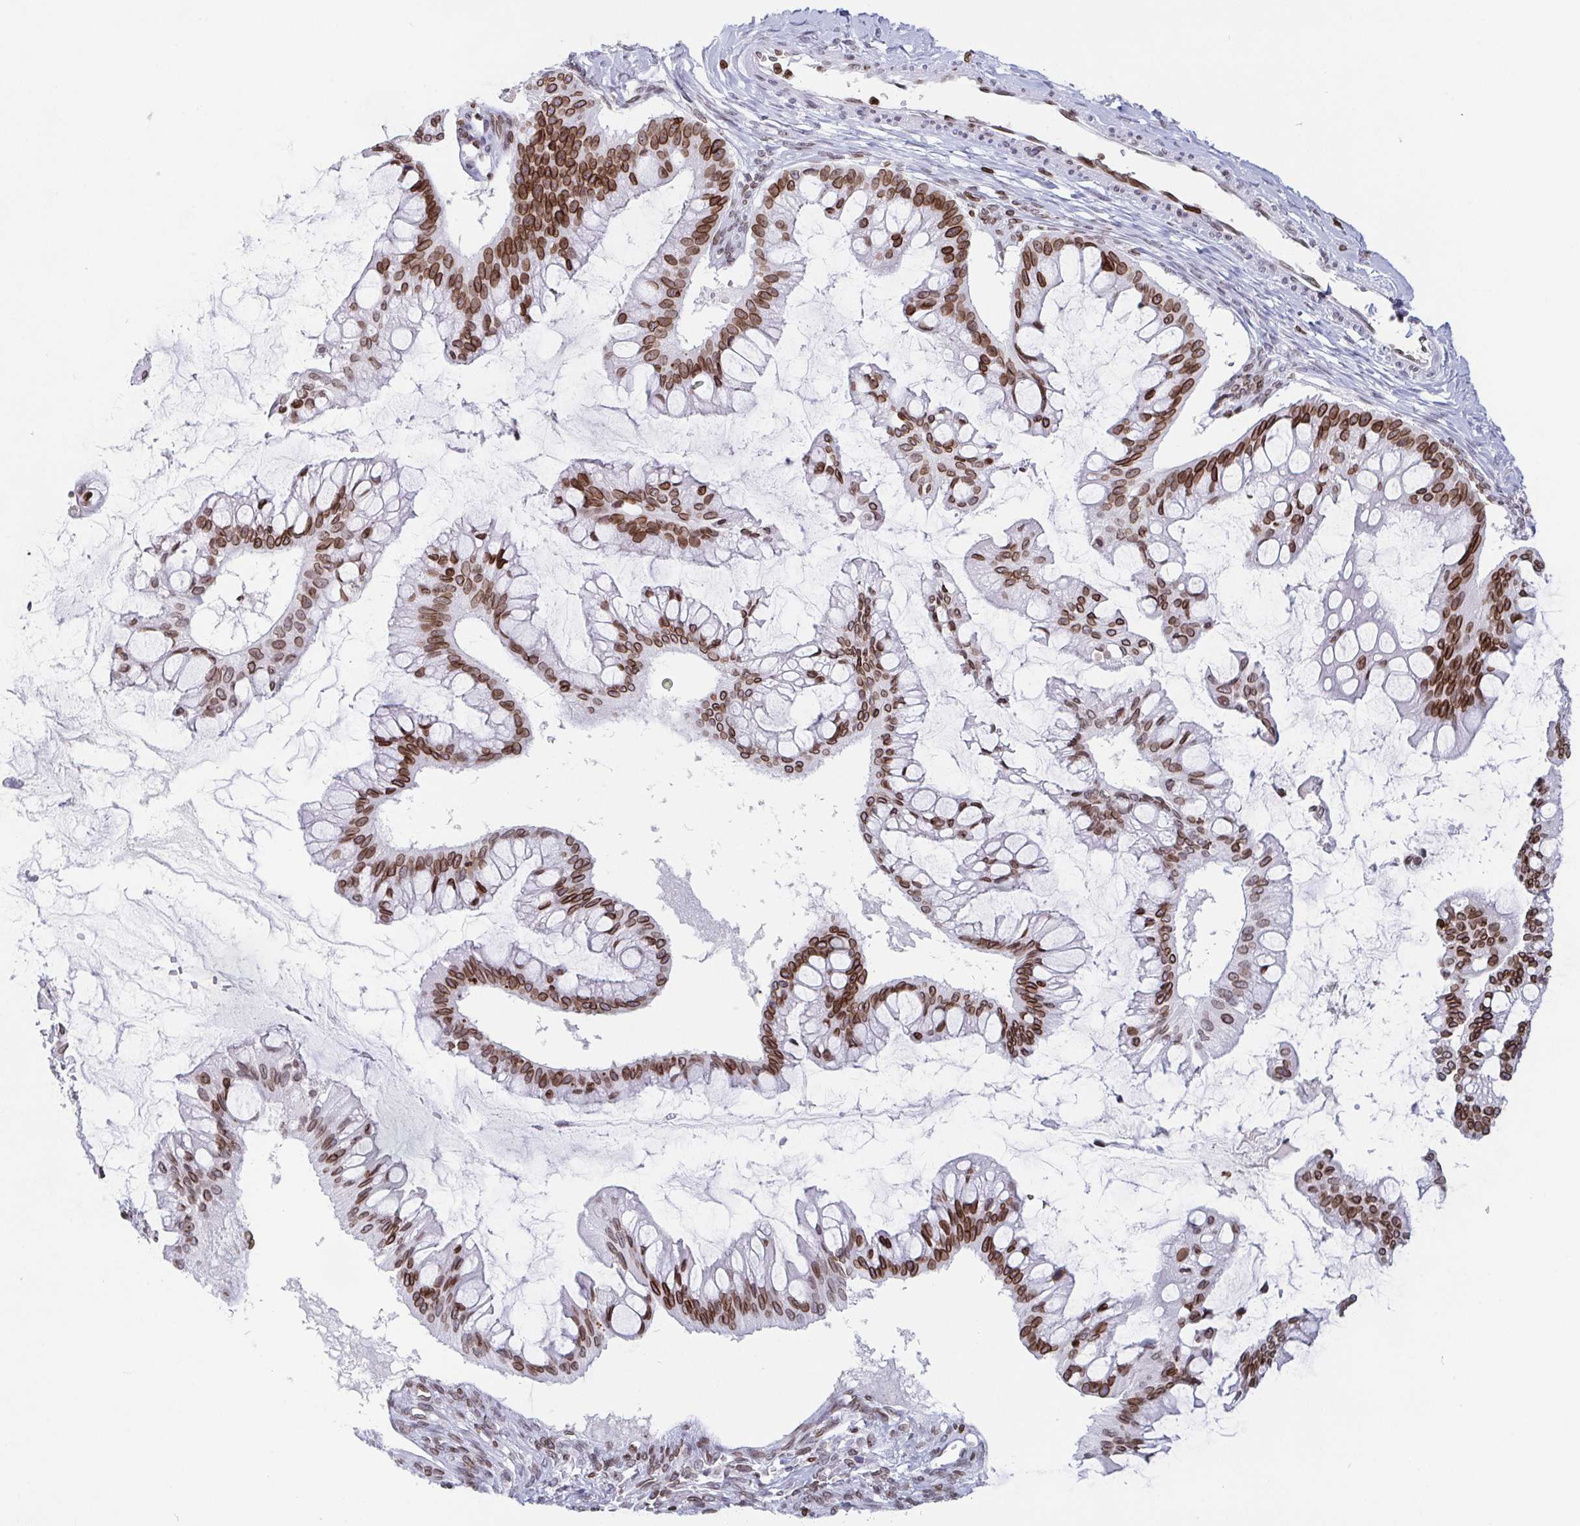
{"staining": {"intensity": "strong", "quantity": ">75%", "location": "cytoplasmic/membranous,nuclear"}, "tissue": "ovarian cancer", "cell_type": "Tumor cells", "image_type": "cancer", "snomed": [{"axis": "morphology", "description": "Cystadenocarcinoma, mucinous, NOS"}, {"axis": "topography", "description": "Ovary"}], "caption": "Tumor cells exhibit high levels of strong cytoplasmic/membranous and nuclear expression in approximately >75% of cells in human ovarian cancer (mucinous cystadenocarcinoma).", "gene": "BTBD7", "patient": {"sex": "female", "age": 73}}